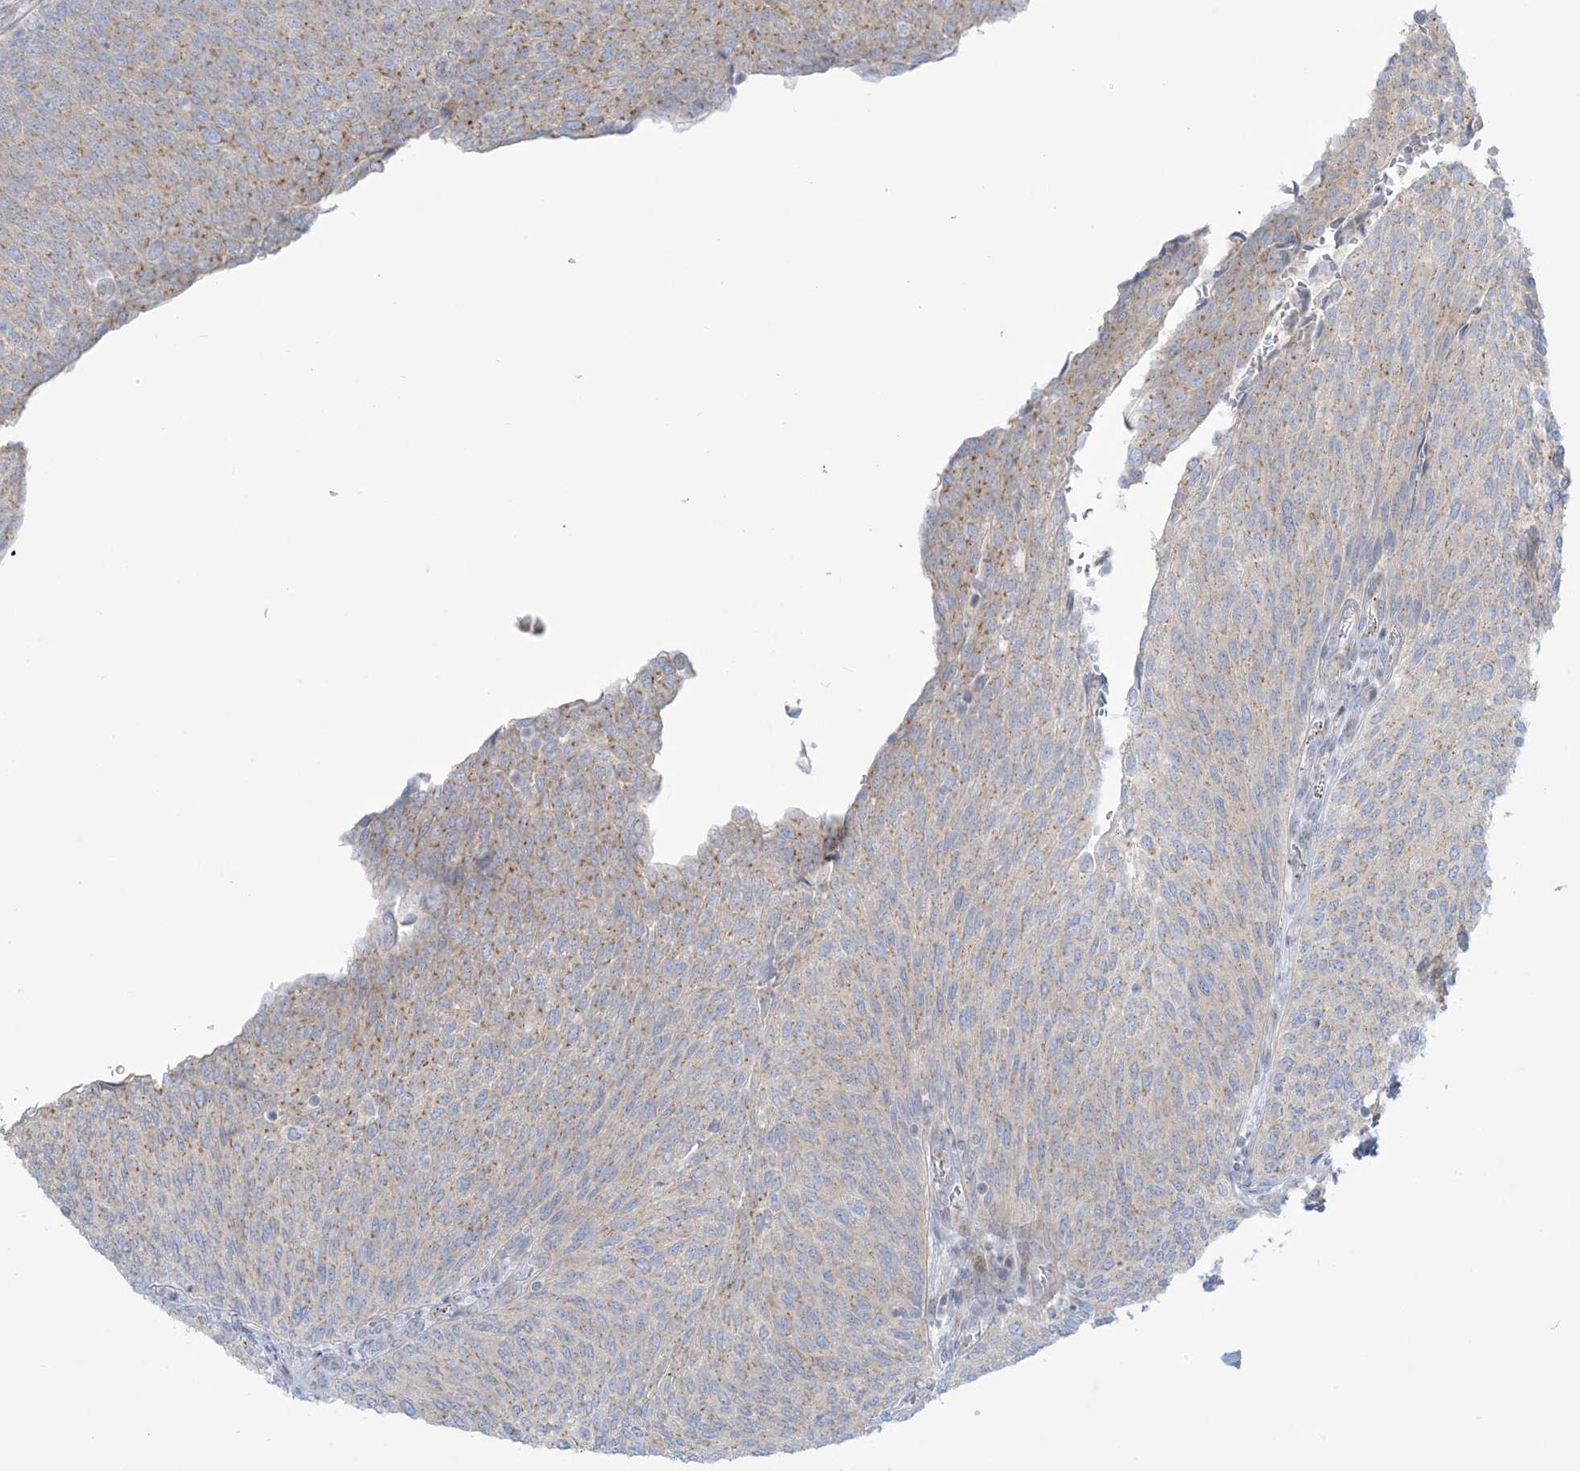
{"staining": {"intensity": "moderate", "quantity": "25%-75%", "location": "cytoplasmic/membranous"}, "tissue": "urothelial cancer", "cell_type": "Tumor cells", "image_type": "cancer", "snomed": [{"axis": "morphology", "description": "Urothelial carcinoma, Low grade"}, {"axis": "topography", "description": "Urinary bladder"}], "caption": "Protein expression analysis of human urothelial cancer reveals moderate cytoplasmic/membranous expression in approximately 25%-75% of tumor cells. The staining was performed using DAB (3,3'-diaminobenzidine), with brown indicating positive protein expression. Nuclei are stained blue with hematoxylin.", "gene": "AFTPH", "patient": {"sex": "female", "age": 79}}